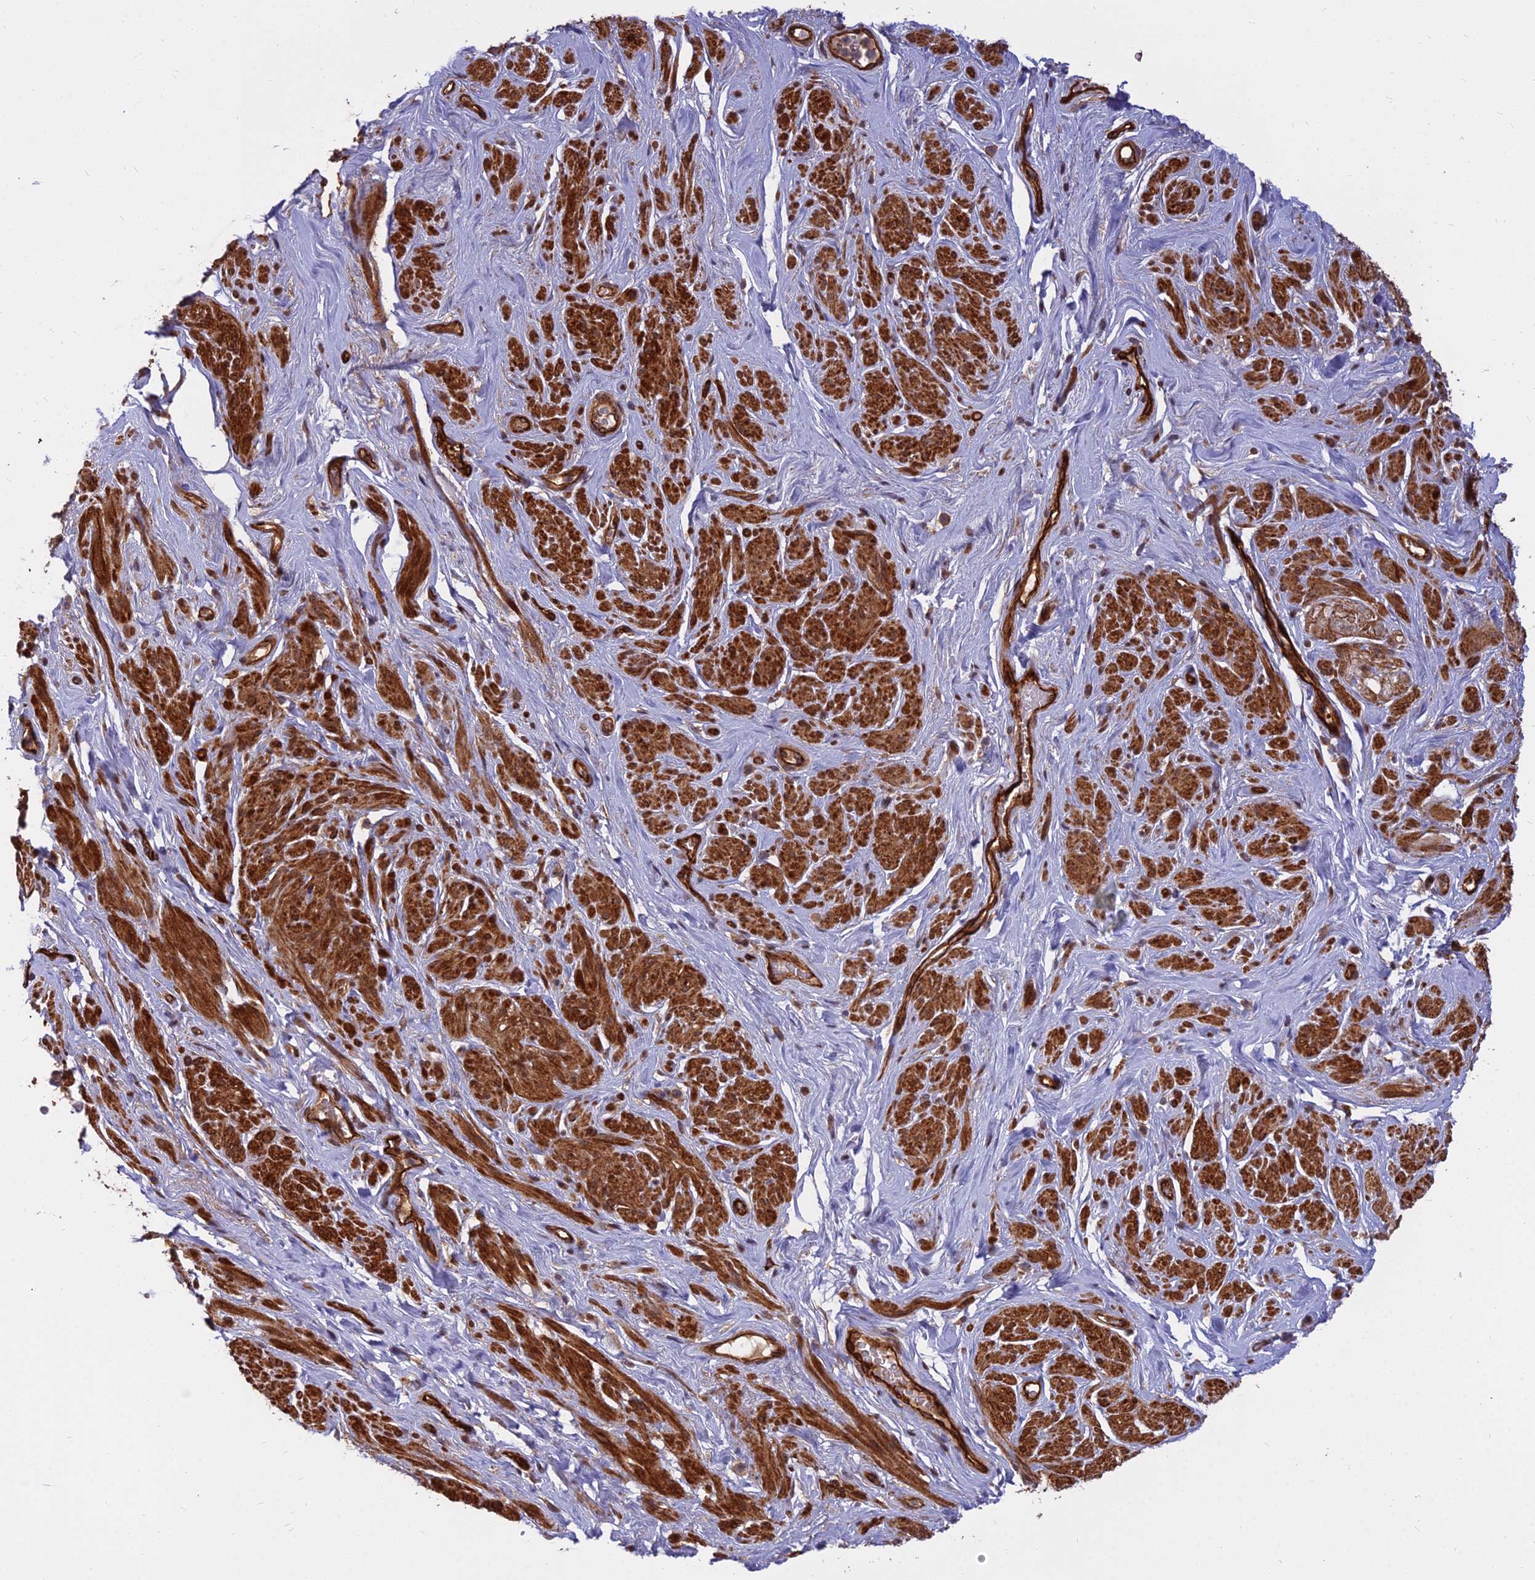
{"staining": {"intensity": "strong", "quantity": "25%-75%", "location": "cytoplasmic/membranous"}, "tissue": "smooth muscle", "cell_type": "Smooth muscle cells", "image_type": "normal", "snomed": [{"axis": "morphology", "description": "Normal tissue, NOS"}, {"axis": "topography", "description": "Smooth muscle"}, {"axis": "topography", "description": "Peripheral nerve tissue"}], "caption": "Brown immunohistochemical staining in benign smooth muscle demonstrates strong cytoplasmic/membranous positivity in about 25%-75% of smooth muscle cells. (Brightfield microscopy of DAB IHC at high magnification).", "gene": "TCEA3", "patient": {"sex": "male", "age": 69}}